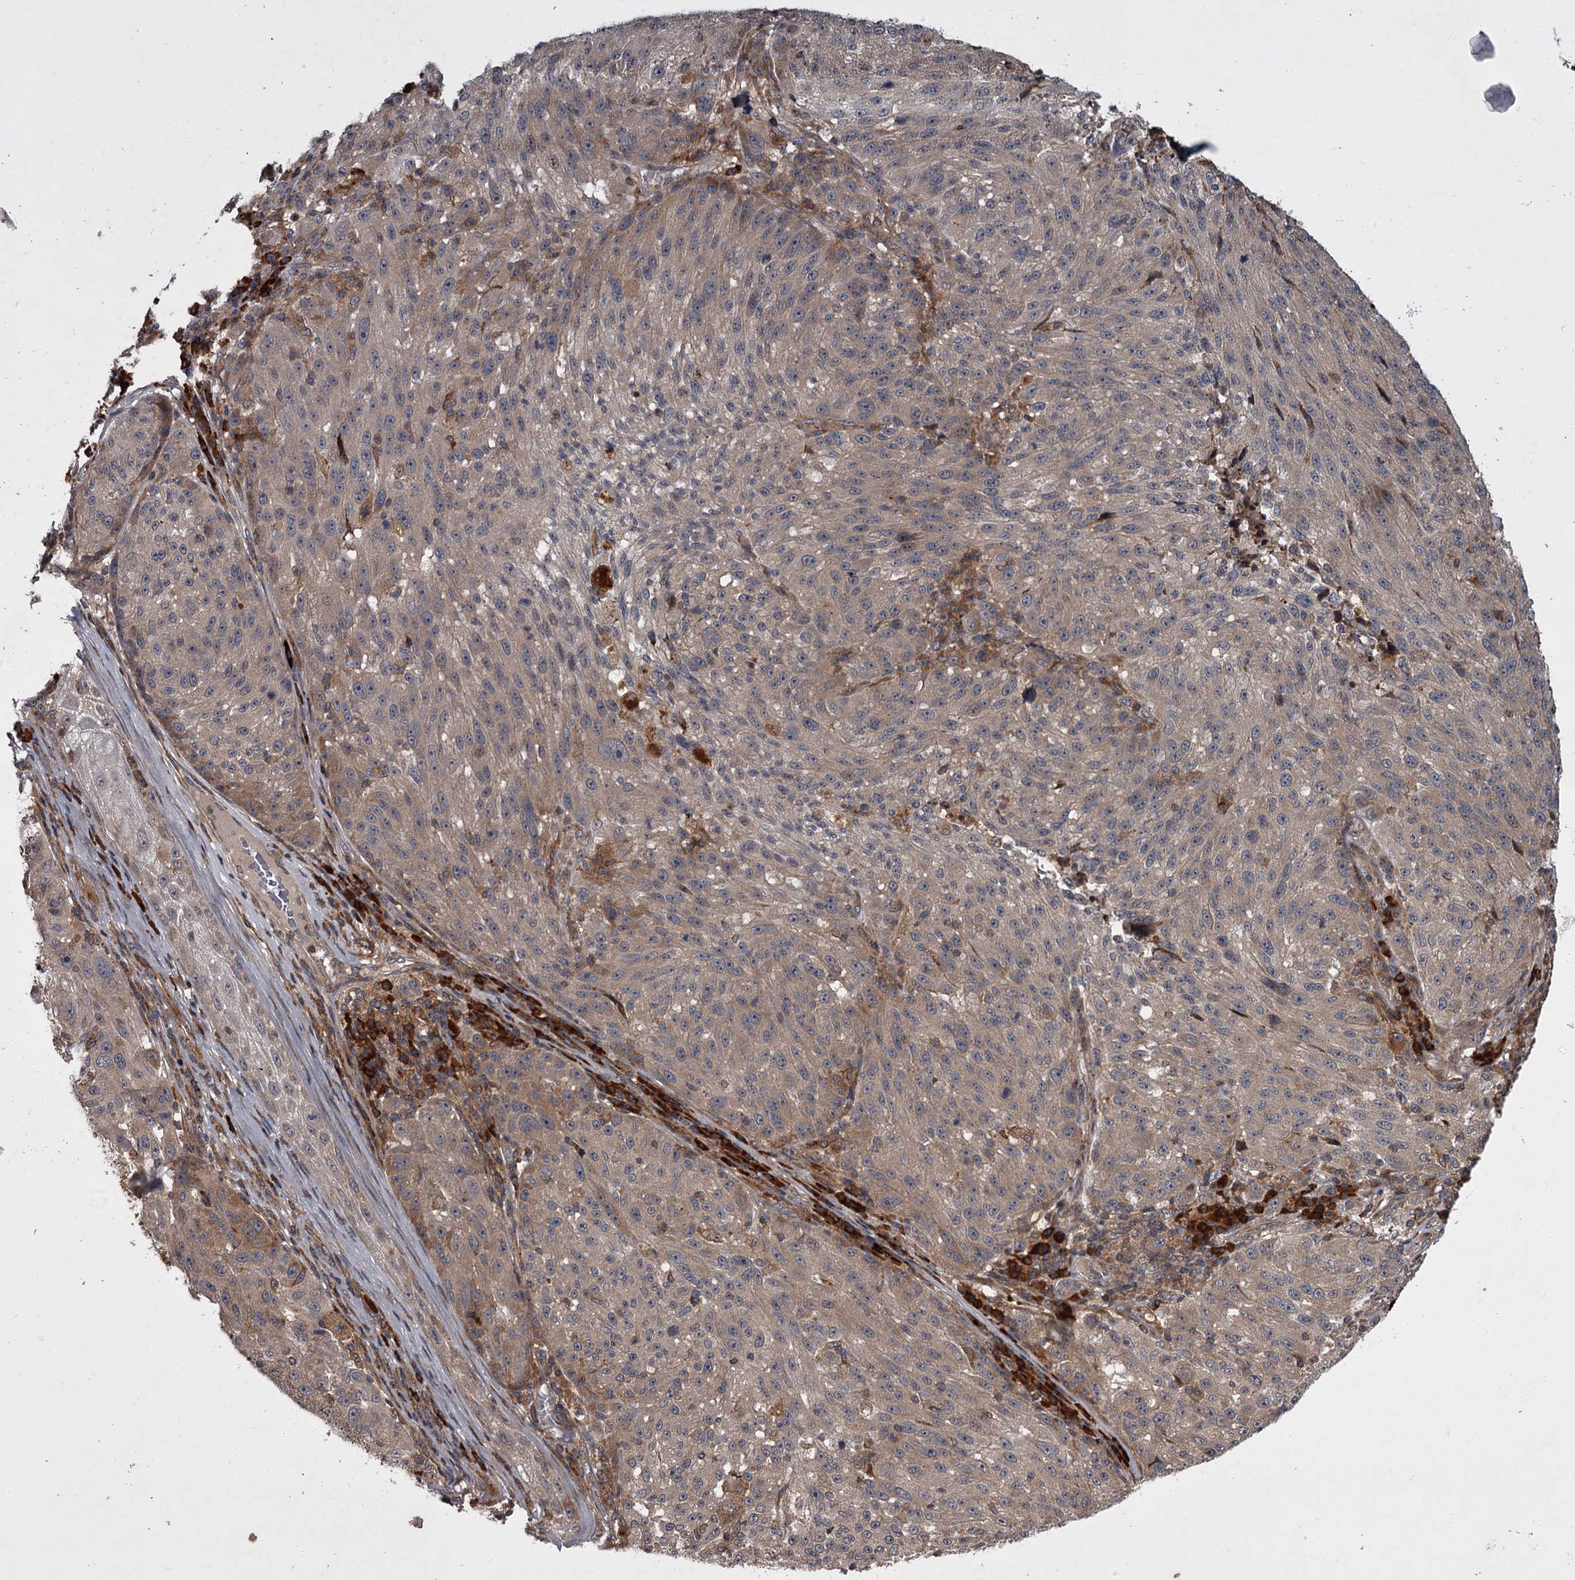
{"staining": {"intensity": "negative", "quantity": "none", "location": "none"}, "tissue": "melanoma", "cell_type": "Tumor cells", "image_type": "cancer", "snomed": [{"axis": "morphology", "description": "Malignant melanoma, NOS"}, {"axis": "topography", "description": "Skin"}], "caption": "Histopathology image shows no significant protein staining in tumor cells of melanoma.", "gene": "UNC93B1", "patient": {"sex": "male", "age": 53}}